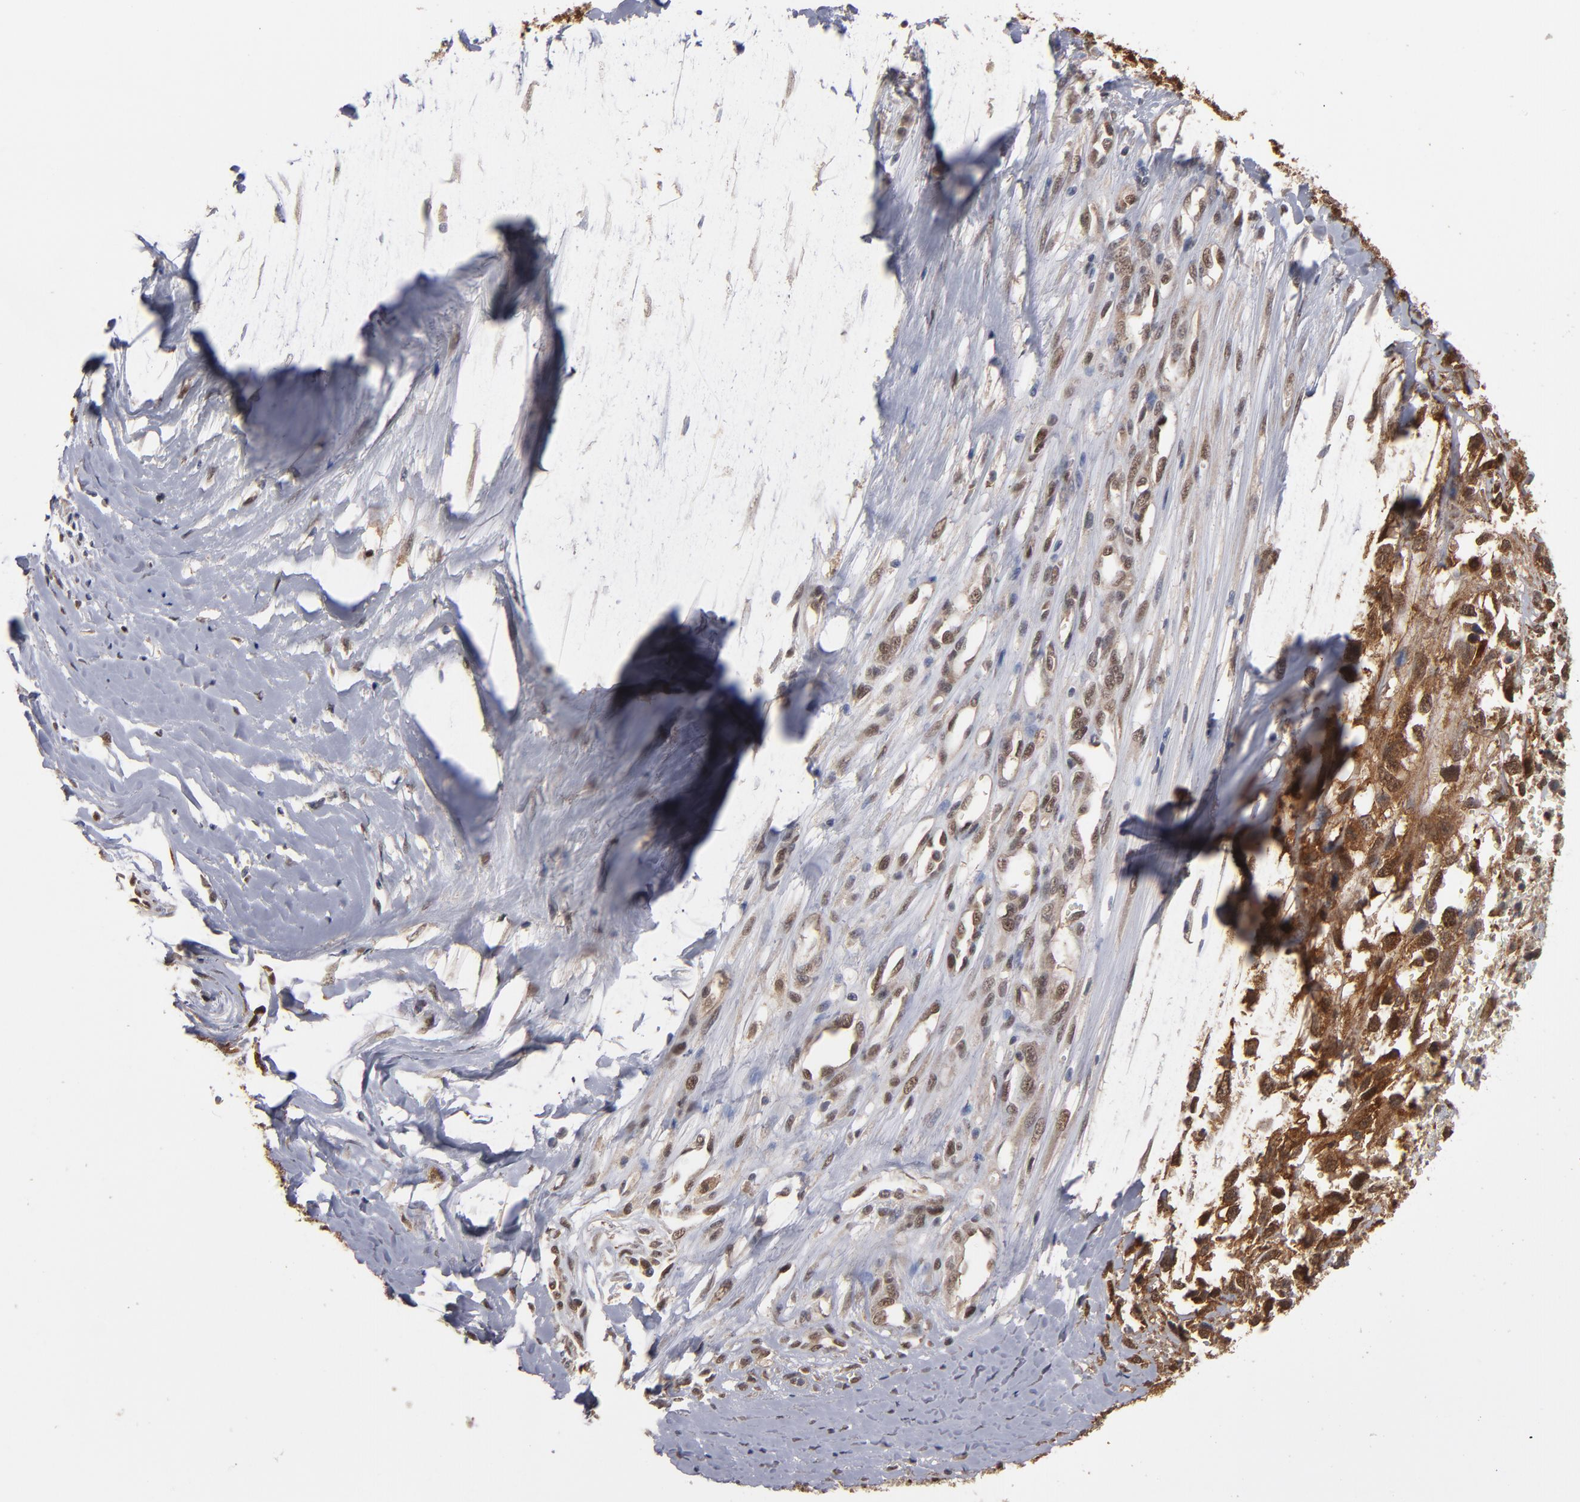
{"staining": {"intensity": "moderate", "quantity": ">75%", "location": "cytoplasmic/membranous,nuclear"}, "tissue": "melanoma", "cell_type": "Tumor cells", "image_type": "cancer", "snomed": [{"axis": "morphology", "description": "Malignant melanoma, Metastatic site"}, {"axis": "topography", "description": "Lymph node"}], "caption": "Protein expression analysis of malignant melanoma (metastatic site) displays moderate cytoplasmic/membranous and nuclear positivity in about >75% of tumor cells. (DAB = brown stain, brightfield microscopy at high magnification).", "gene": "HUWE1", "patient": {"sex": "male", "age": 59}}